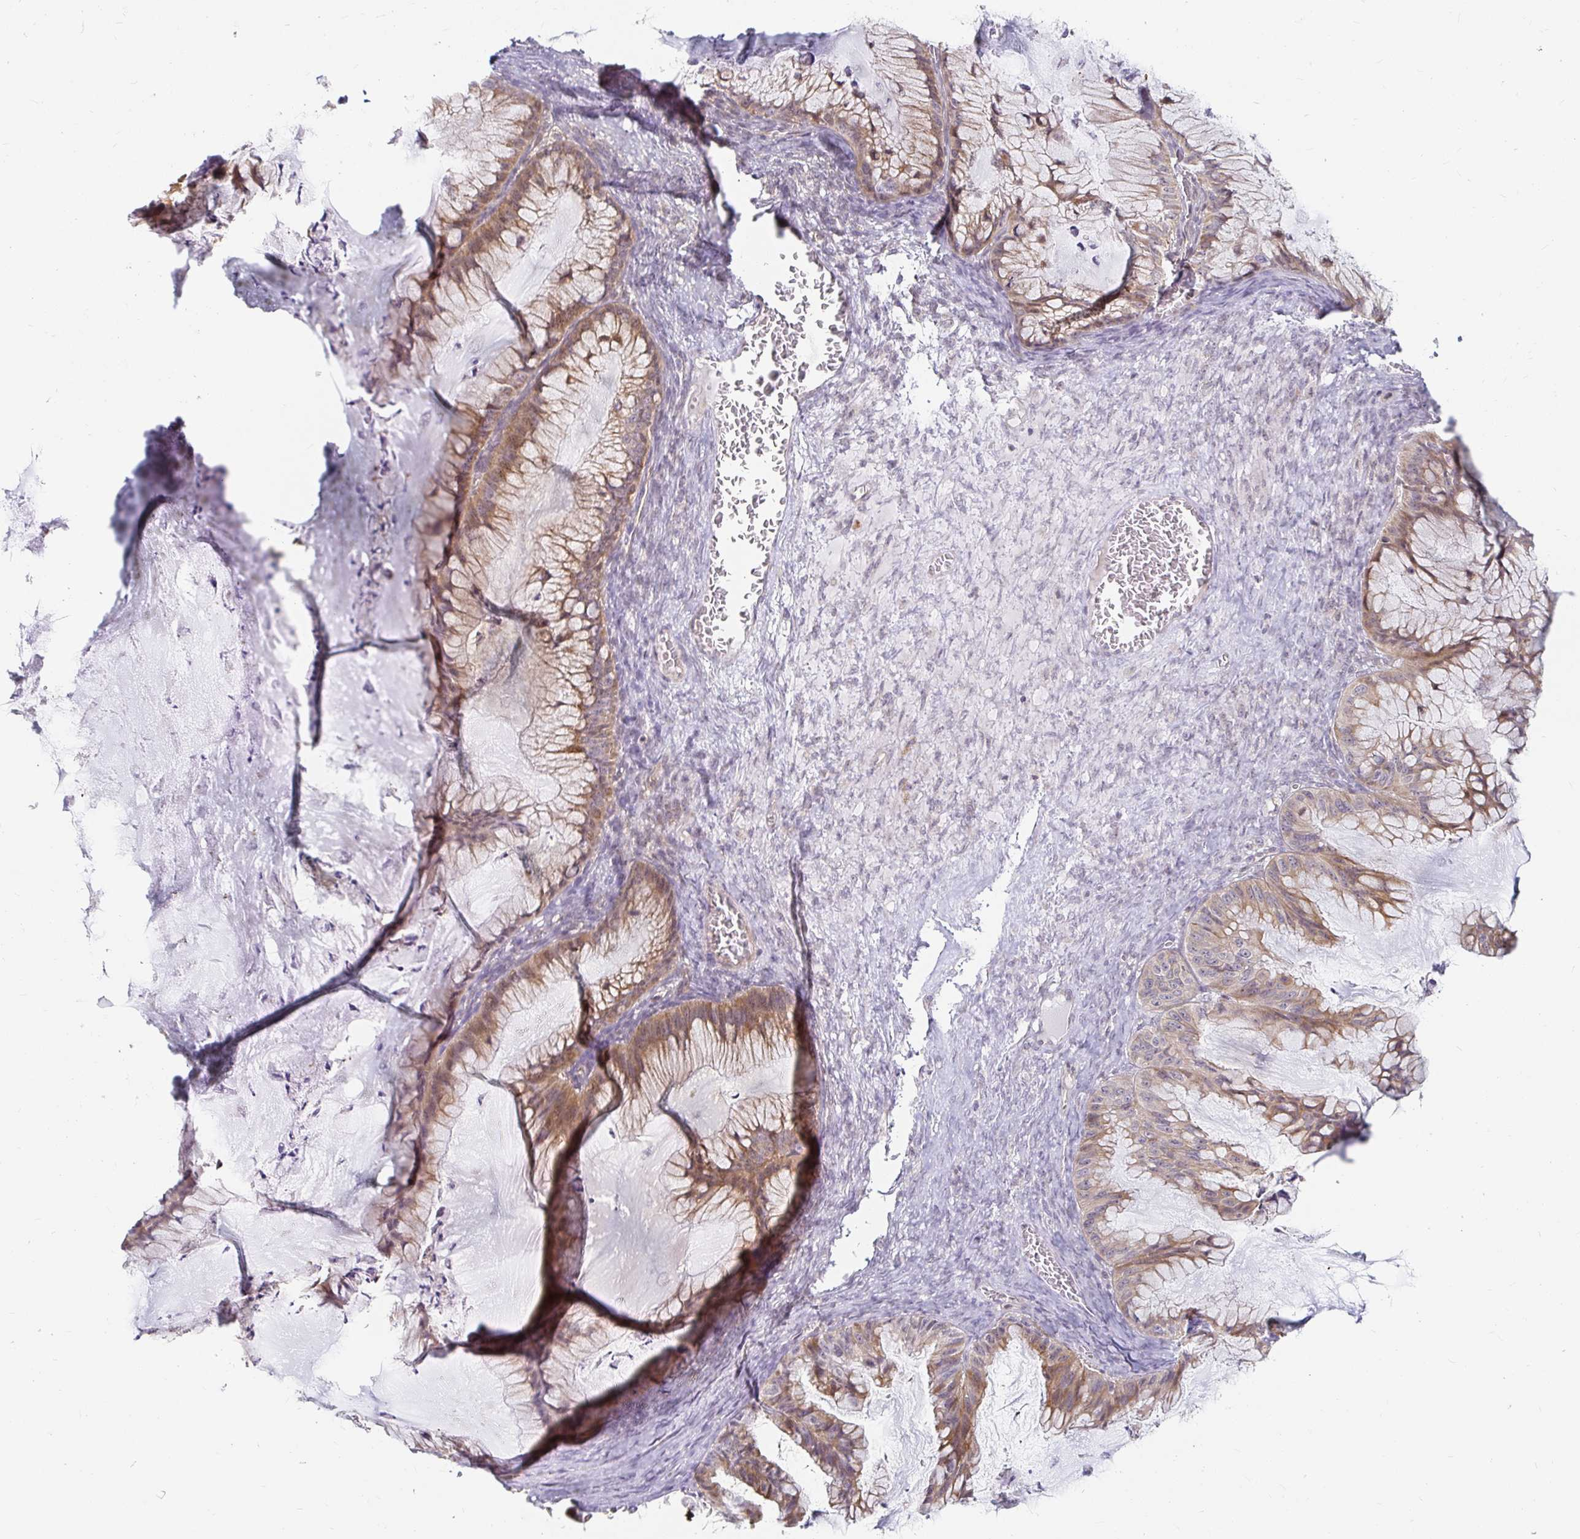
{"staining": {"intensity": "moderate", "quantity": ">75%", "location": "cytoplasmic/membranous"}, "tissue": "ovarian cancer", "cell_type": "Tumor cells", "image_type": "cancer", "snomed": [{"axis": "morphology", "description": "Cystadenocarcinoma, mucinous, NOS"}, {"axis": "topography", "description": "Ovary"}], "caption": "IHC micrograph of ovarian mucinous cystadenocarcinoma stained for a protein (brown), which demonstrates medium levels of moderate cytoplasmic/membranous expression in about >75% of tumor cells.", "gene": "CAST", "patient": {"sex": "female", "age": 72}}